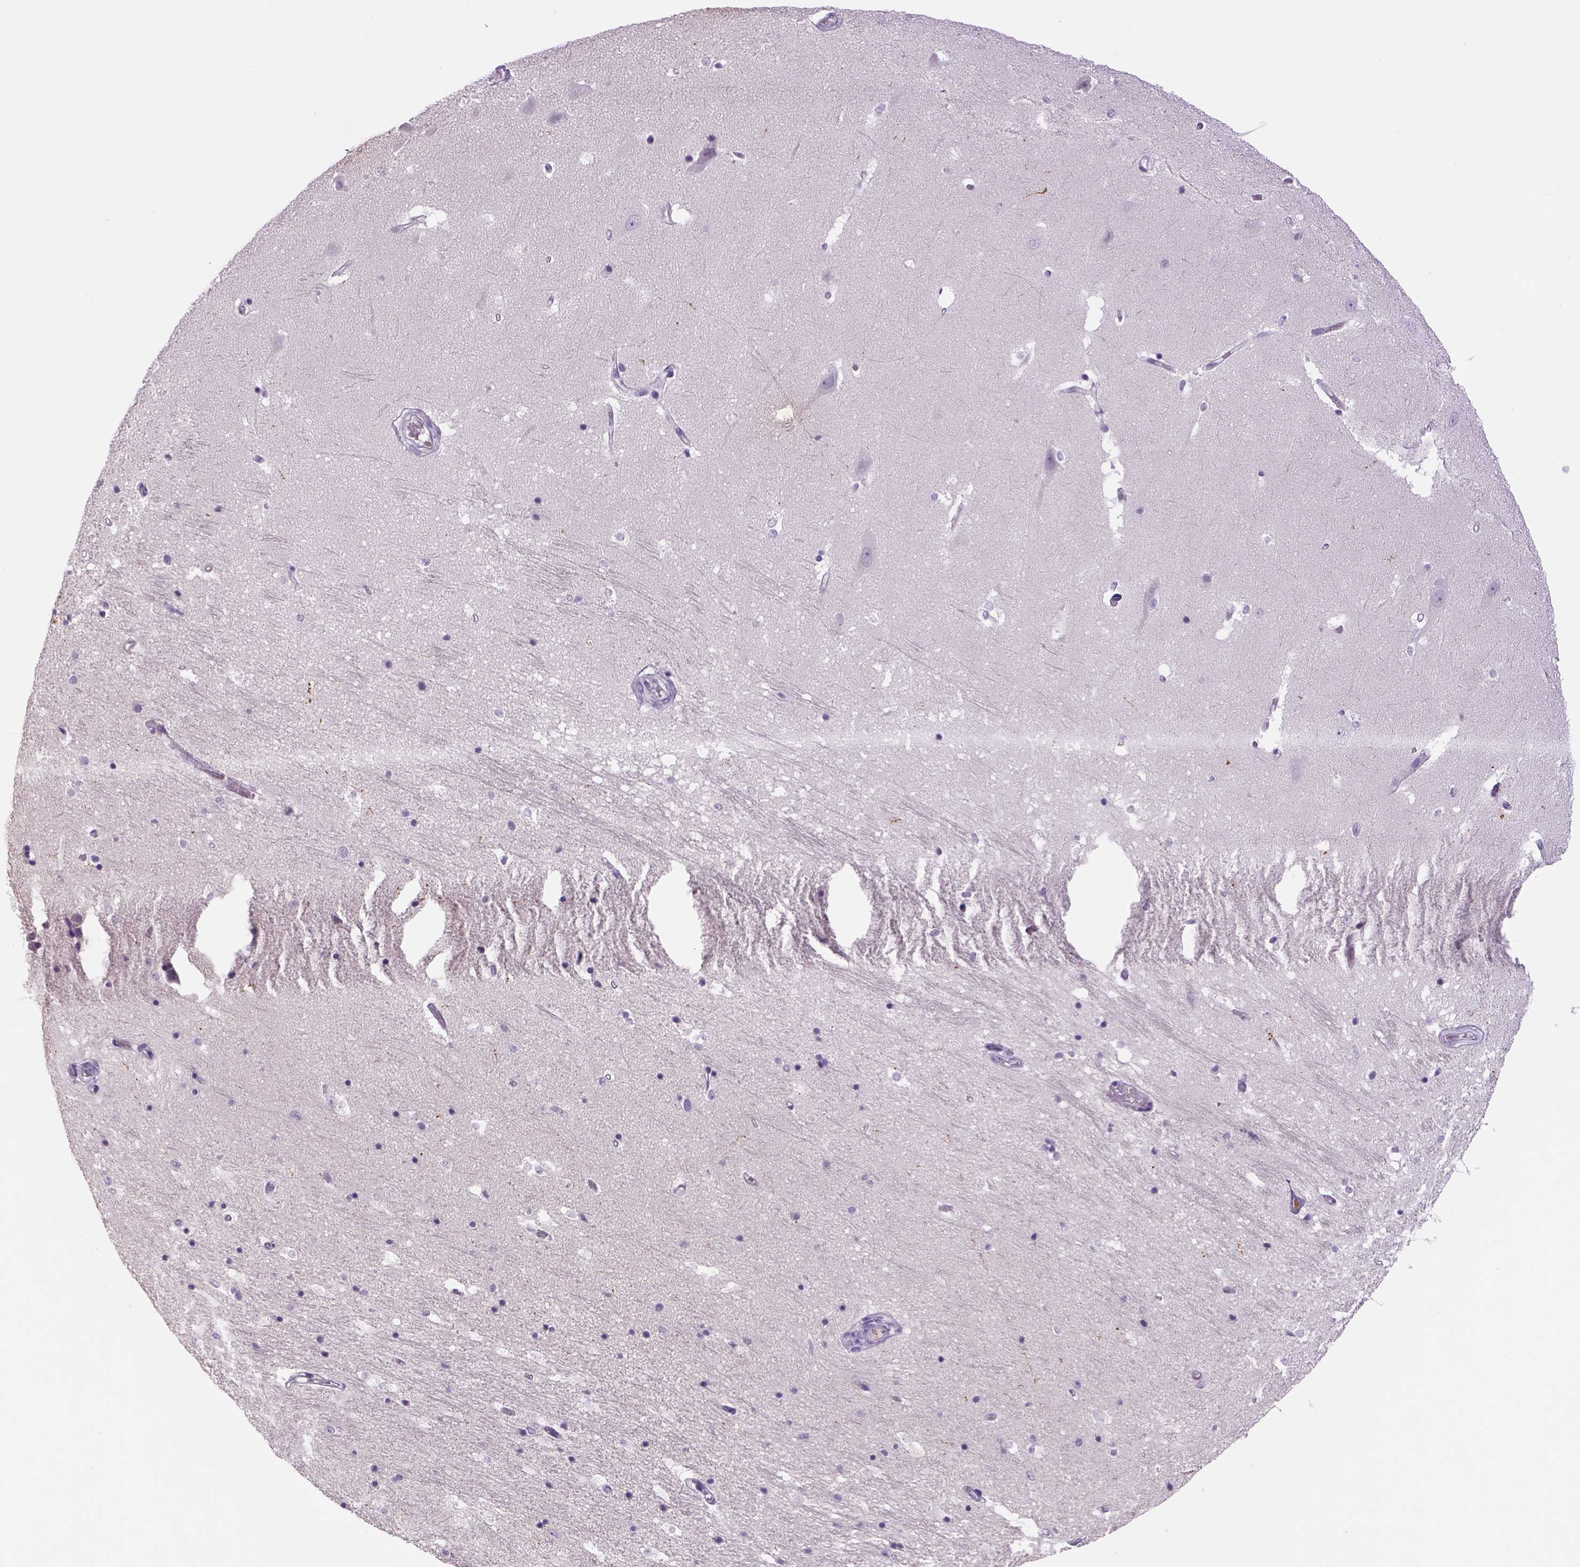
{"staining": {"intensity": "negative", "quantity": "none", "location": "none"}, "tissue": "hippocampus", "cell_type": "Glial cells", "image_type": "normal", "snomed": [{"axis": "morphology", "description": "Normal tissue, NOS"}, {"axis": "topography", "description": "Hippocampus"}], "caption": "This is a image of immunohistochemistry staining of normal hippocampus, which shows no expression in glial cells.", "gene": "DBH", "patient": {"sex": "male", "age": 44}}